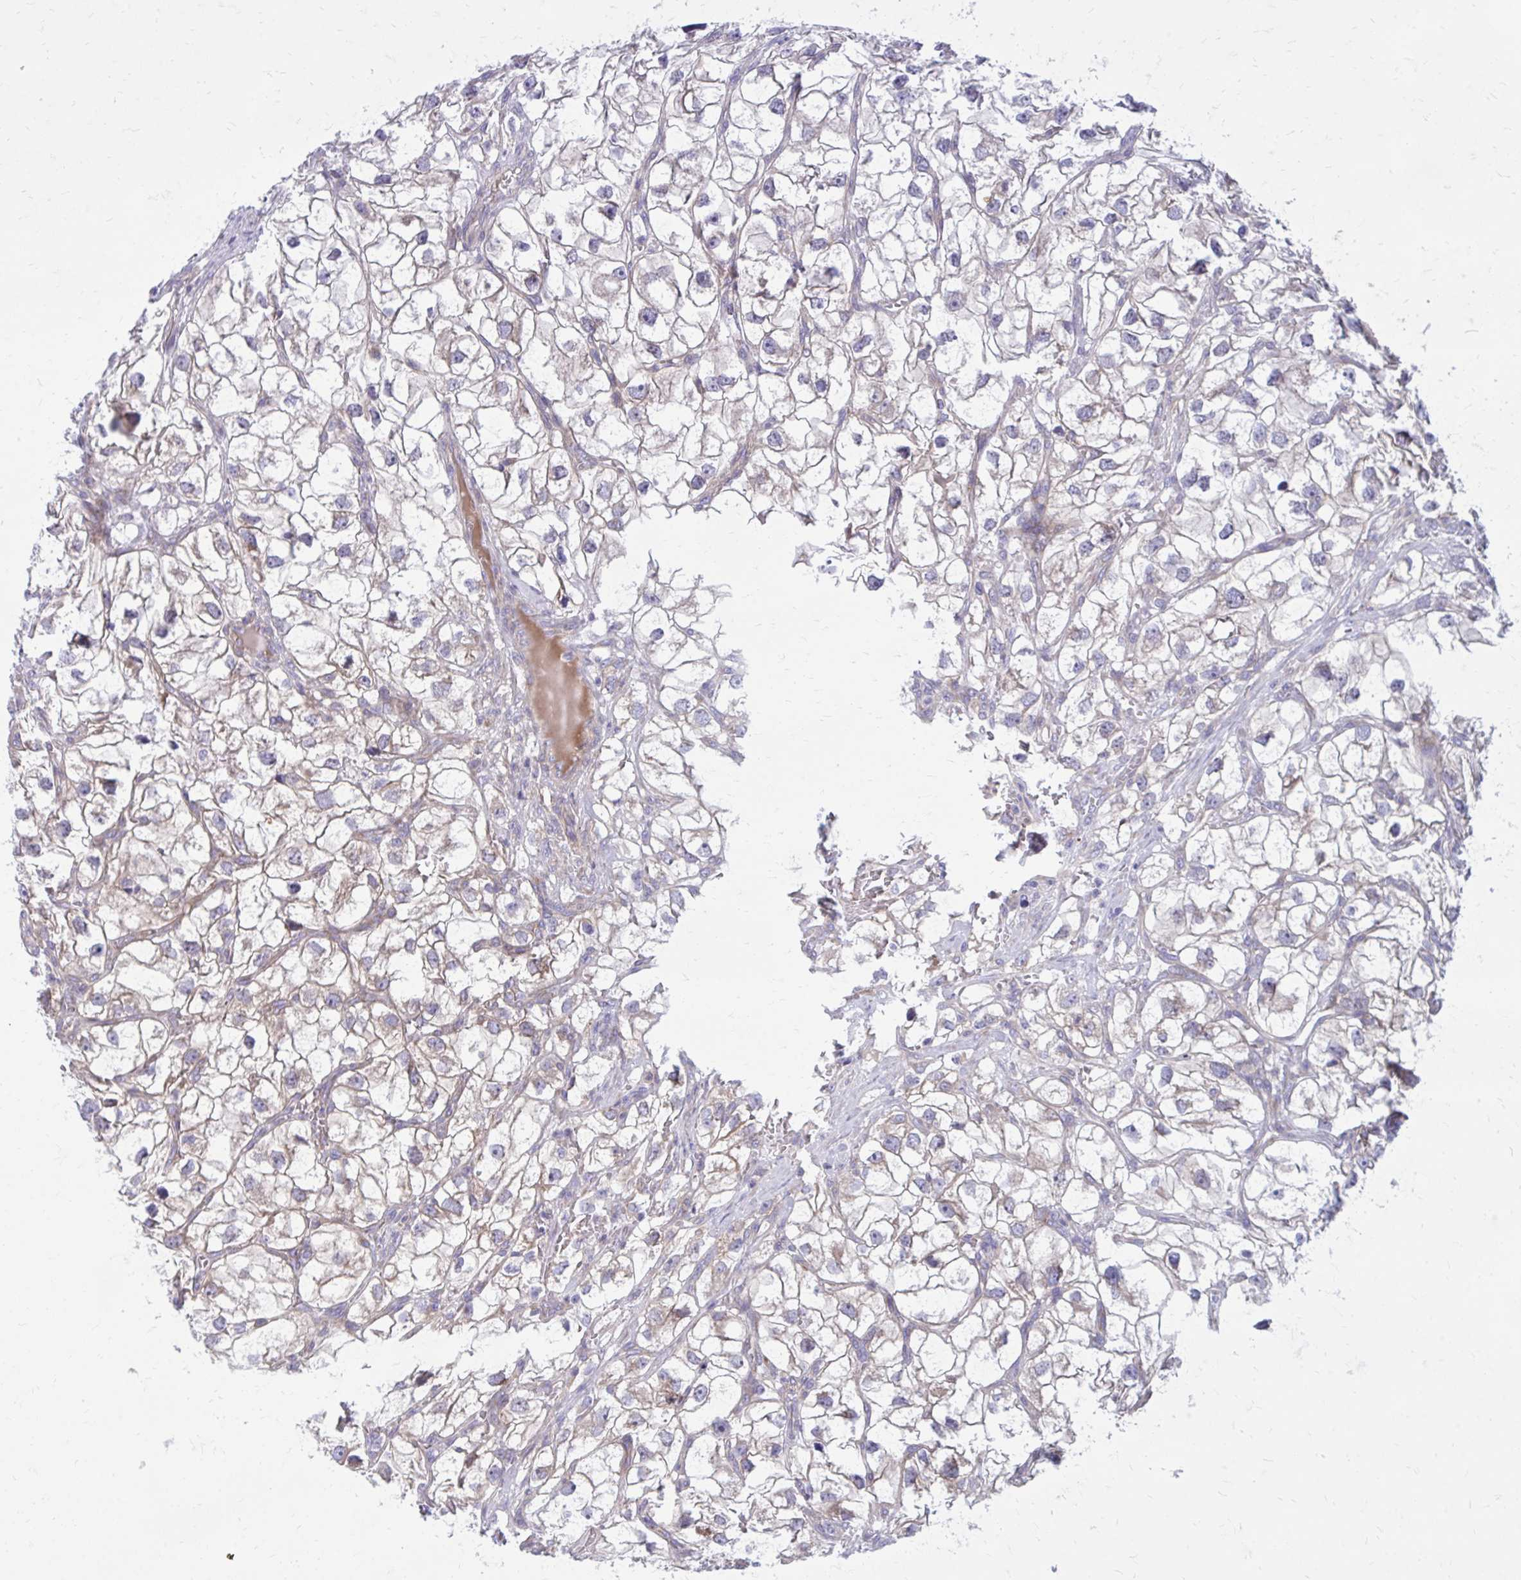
{"staining": {"intensity": "weak", "quantity": "<25%", "location": "cytoplasmic/membranous"}, "tissue": "renal cancer", "cell_type": "Tumor cells", "image_type": "cancer", "snomed": [{"axis": "morphology", "description": "Adenocarcinoma, NOS"}, {"axis": "topography", "description": "Kidney"}], "caption": "Protein analysis of renal adenocarcinoma shows no significant positivity in tumor cells.", "gene": "GIGYF2", "patient": {"sex": "male", "age": 59}}